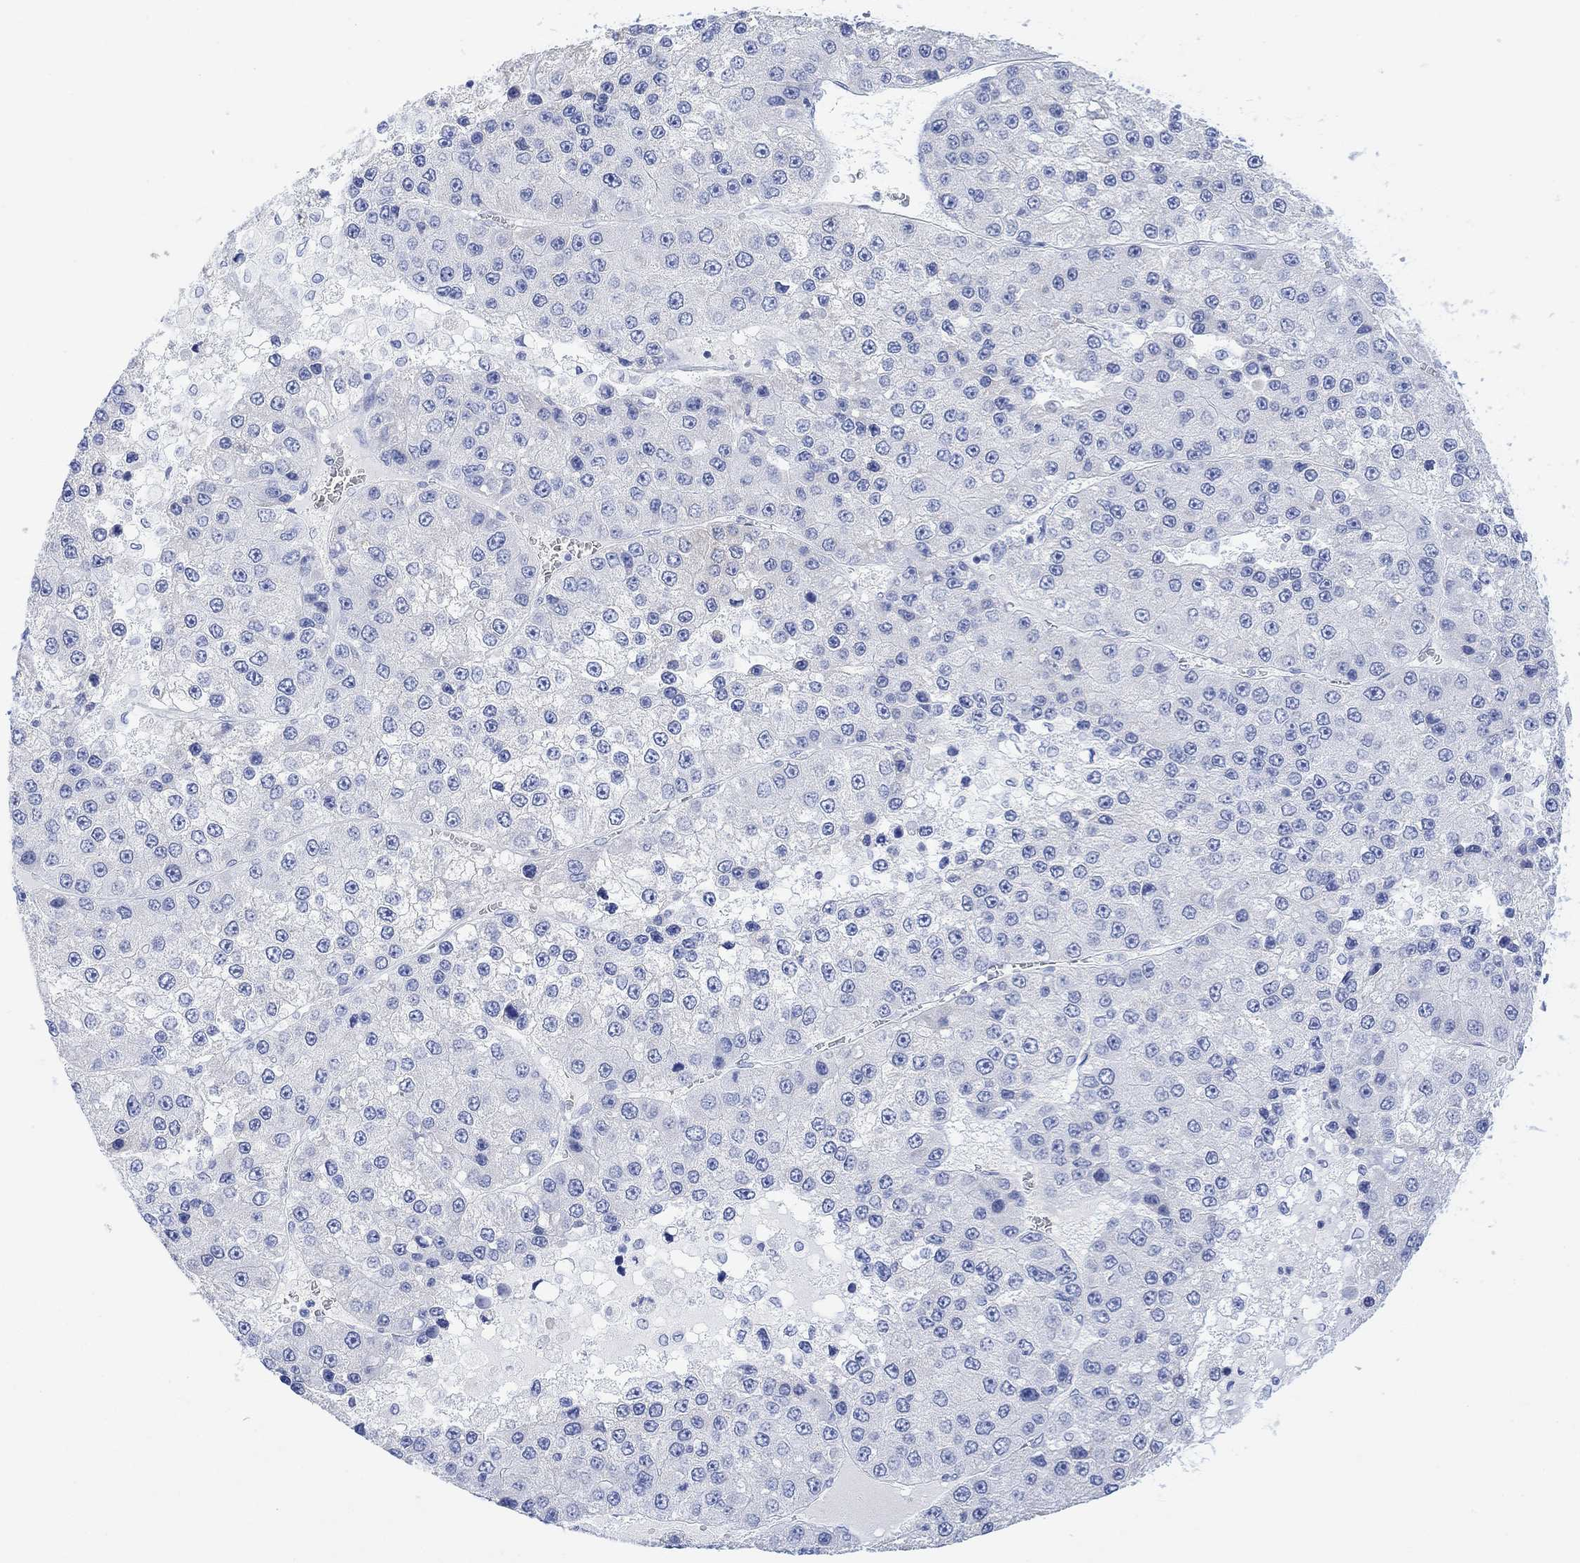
{"staining": {"intensity": "negative", "quantity": "none", "location": "none"}, "tissue": "liver cancer", "cell_type": "Tumor cells", "image_type": "cancer", "snomed": [{"axis": "morphology", "description": "Carcinoma, Hepatocellular, NOS"}, {"axis": "topography", "description": "Liver"}], "caption": "Tumor cells are negative for protein expression in human liver cancer (hepatocellular carcinoma).", "gene": "CALCA", "patient": {"sex": "female", "age": 73}}